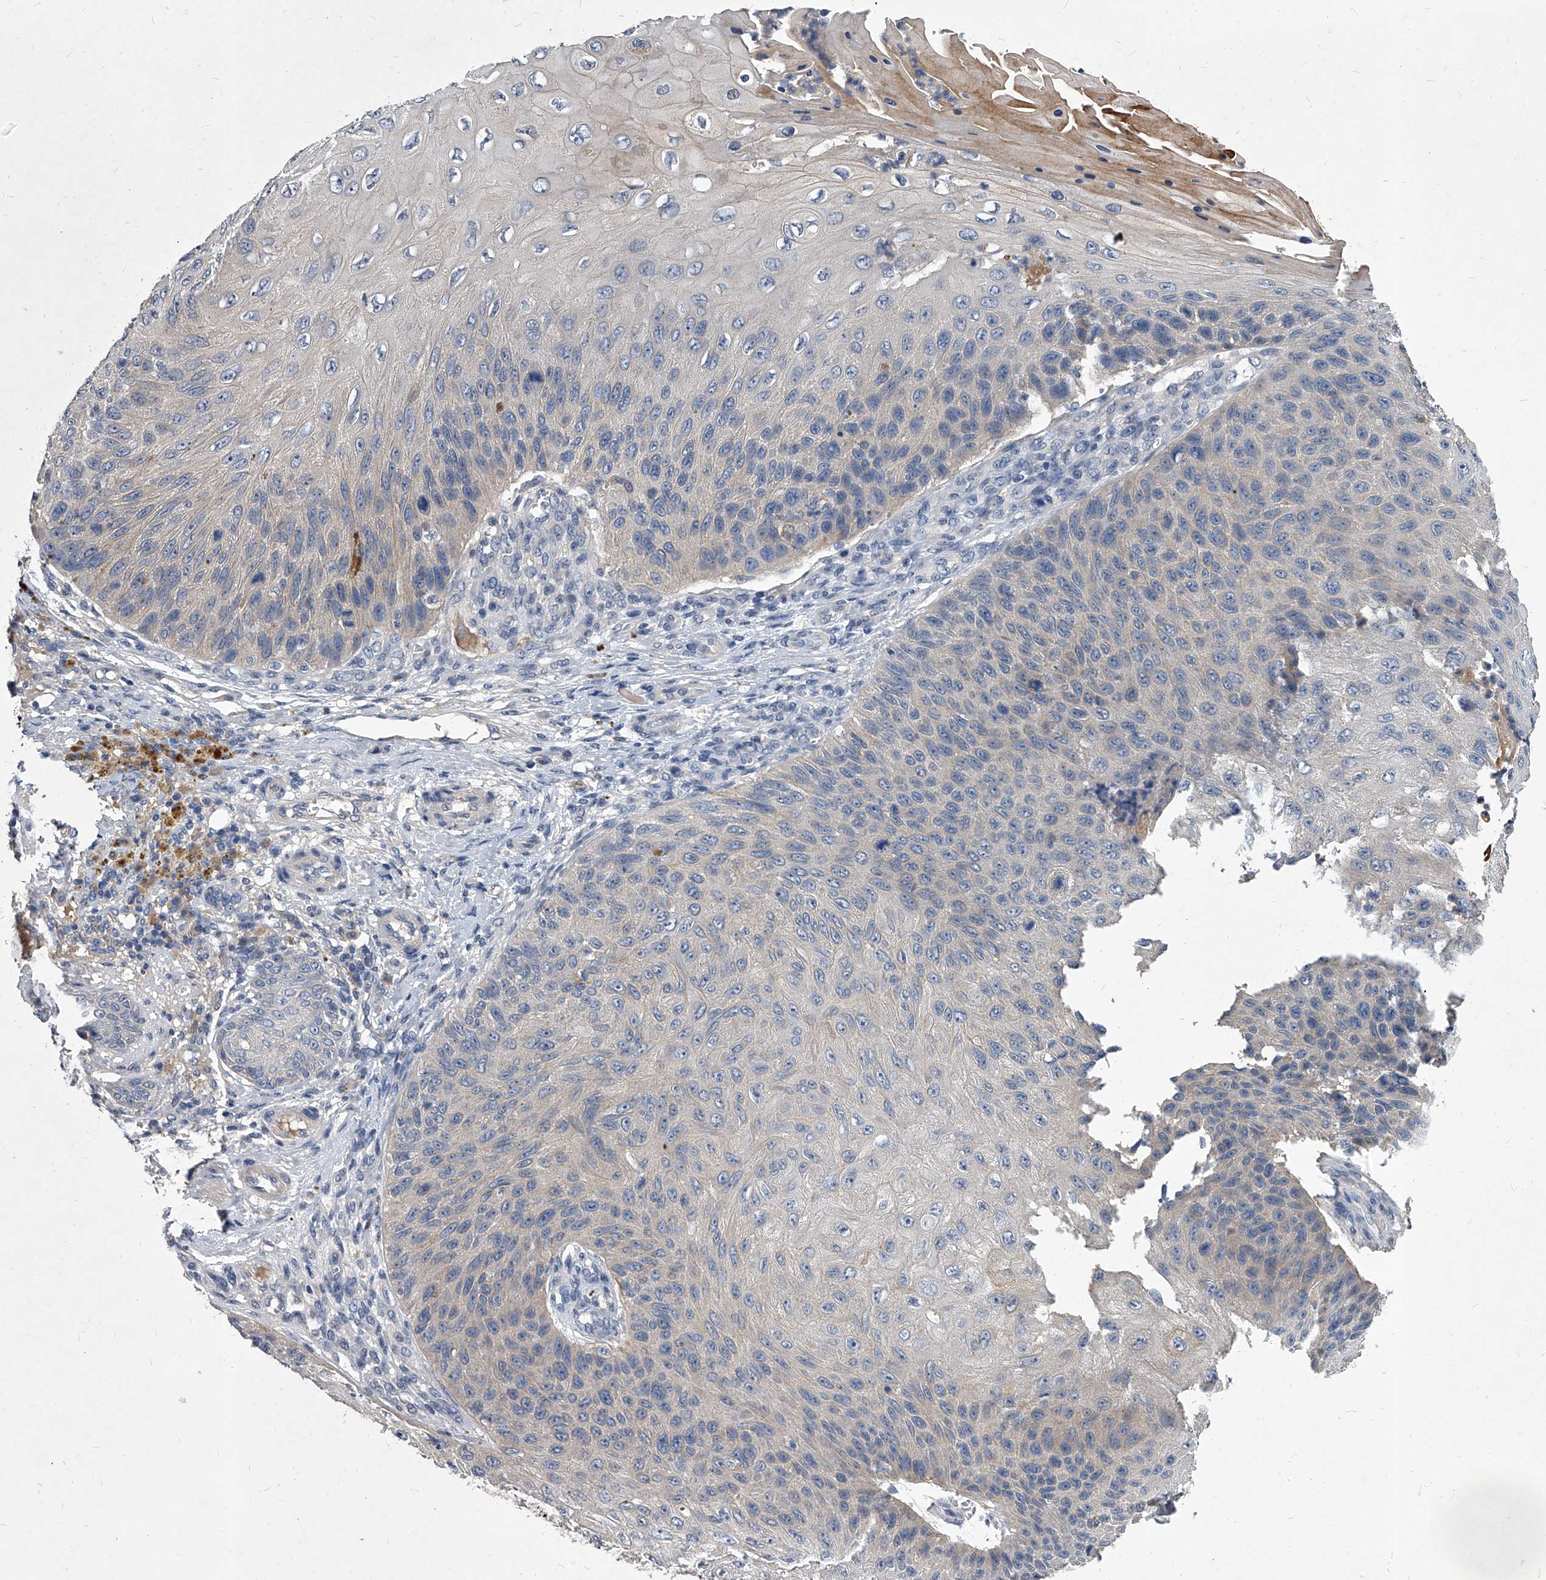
{"staining": {"intensity": "negative", "quantity": "none", "location": "none"}, "tissue": "skin cancer", "cell_type": "Tumor cells", "image_type": "cancer", "snomed": [{"axis": "morphology", "description": "Squamous cell carcinoma, NOS"}, {"axis": "topography", "description": "Skin"}], "caption": "IHC micrograph of skin cancer stained for a protein (brown), which demonstrates no staining in tumor cells. The staining is performed using DAB (3,3'-diaminobenzidine) brown chromogen with nuclei counter-stained in using hematoxylin.", "gene": "C5", "patient": {"sex": "female", "age": 88}}